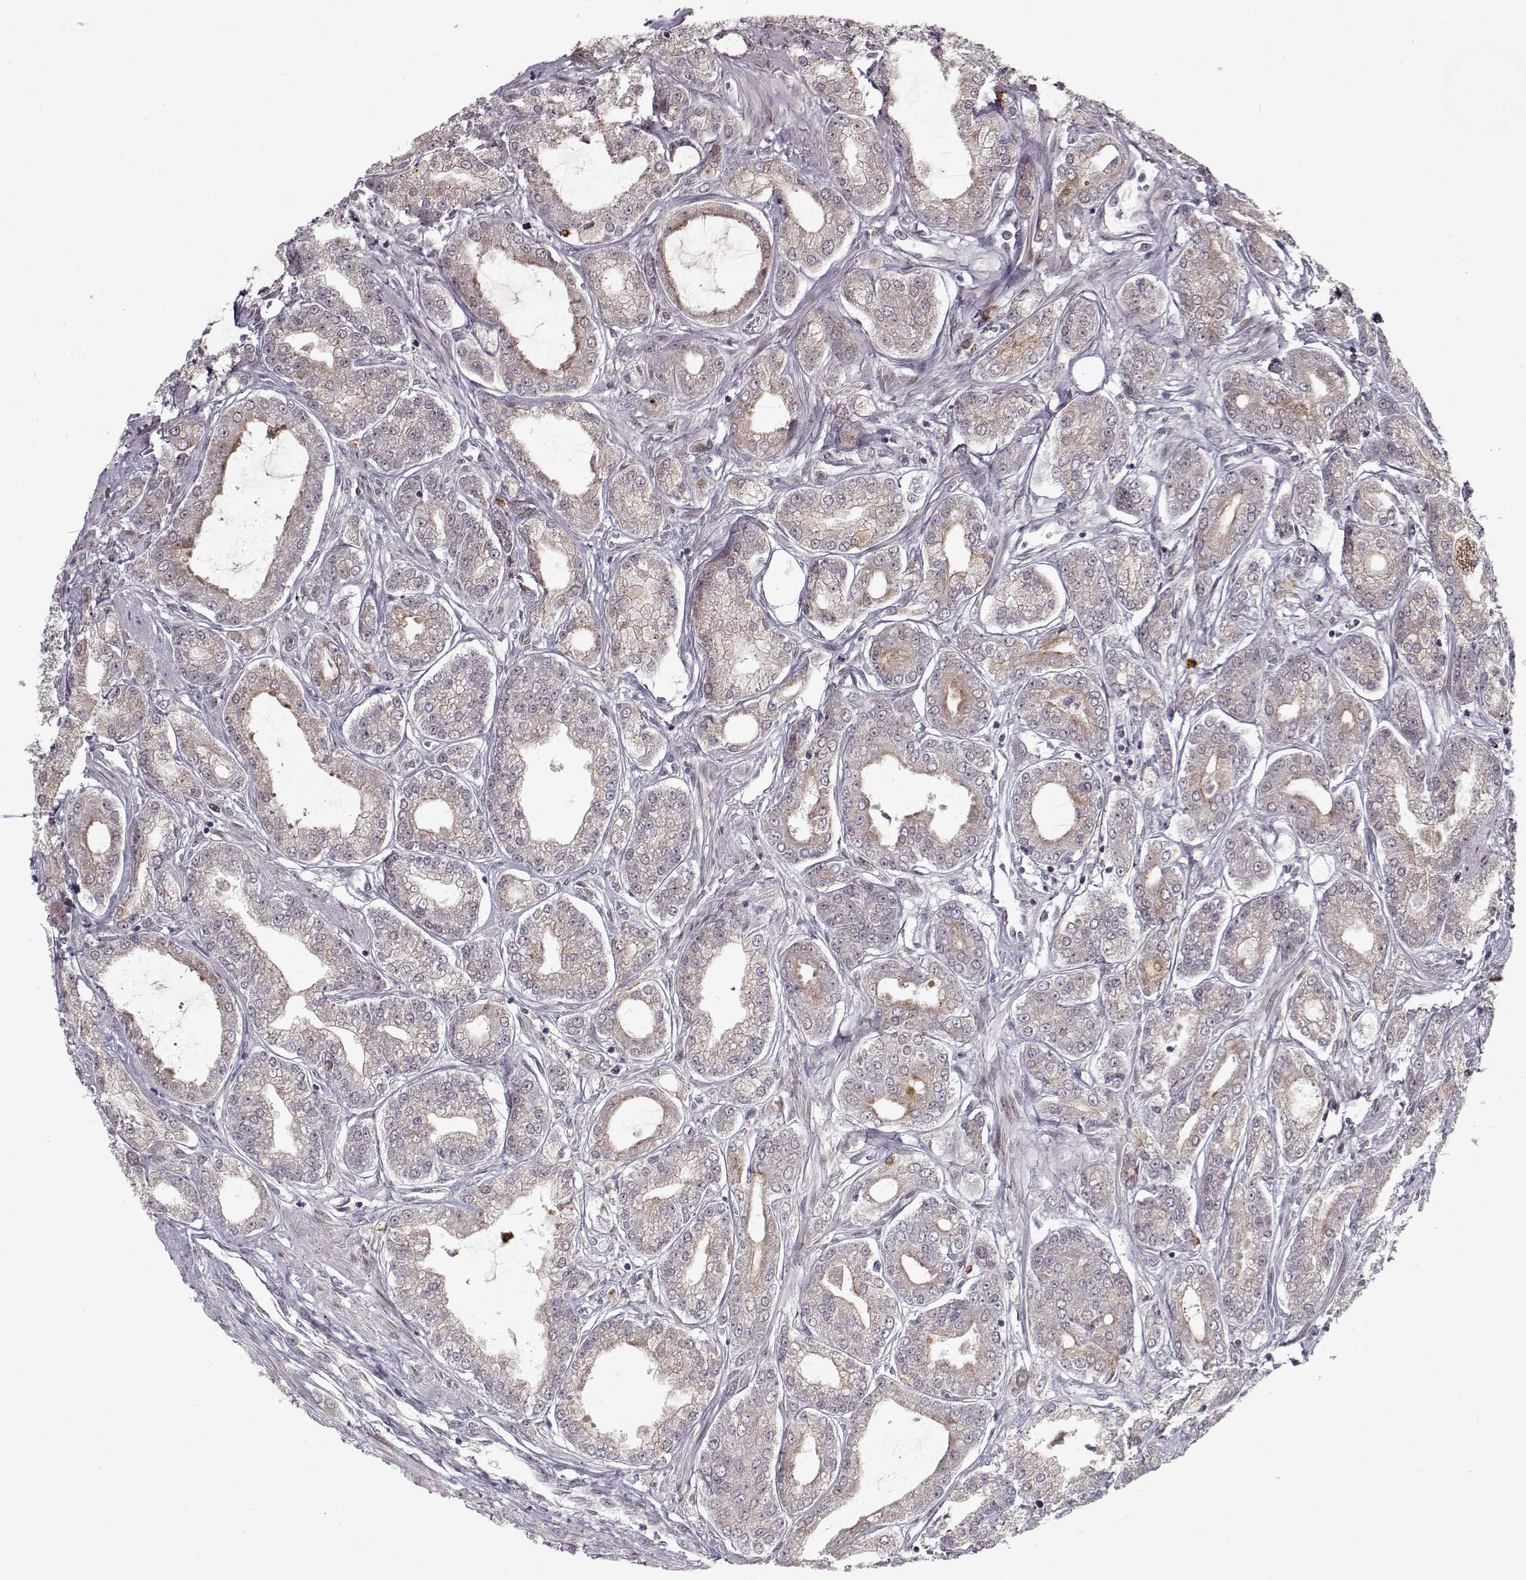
{"staining": {"intensity": "moderate", "quantity": "<25%", "location": "cytoplasmic/membranous"}, "tissue": "prostate cancer", "cell_type": "Tumor cells", "image_type": "cancer", "snomed": [{"axis": "morphology", "description": "Adenocarcinoma, NOS"}, {"axis": "topography", "description": "Prostate"}], "caption": "The photomicrograph displays immunohistochemical staining of prostate cancer. There is moderate cytoplasmic/membranous expression is present in about <25% of tumor cells.", "gene": "DENND4B", "patient": {"sex": "male", "age": 71}}